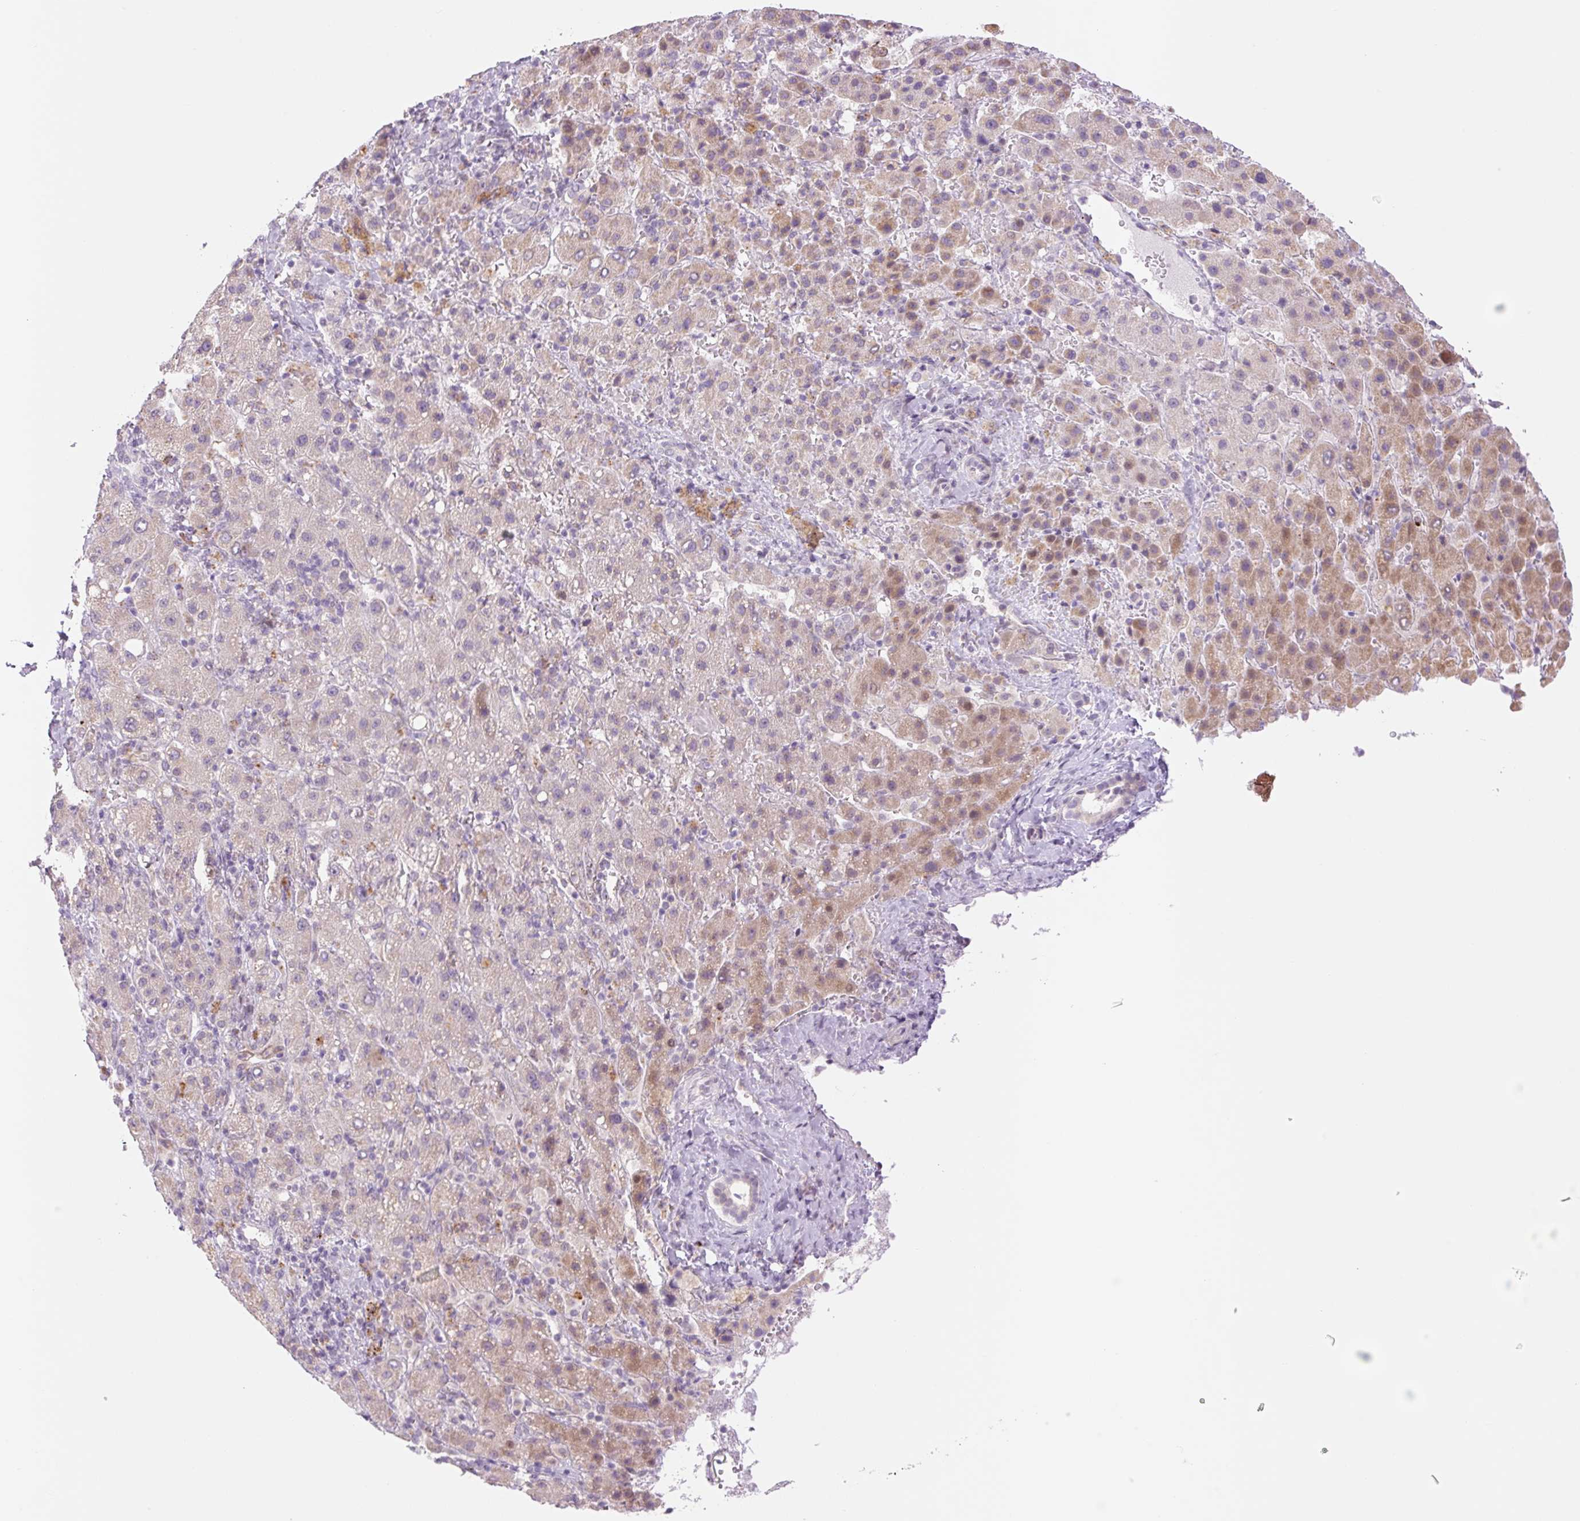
{"staining": {"intensity": "moderate", "quantity": "25%-75%", "location": "cytoplasmic/membranous"}, "tissue": "liver cancer", "cell_type": "Tumor cells", "image_type": "cancer", "snomed": [{"axis": "morphology", "description": "Carcinoma, Hepatocellular, NOS"}, {"axis": "topography", "description": "Liver"}], "caption": "This histopathology image shows immunohistochemistry (IHC) staining of human hepatocellular carcinoma (liver), with medium moderate cytoplasmic/membranous staining in about 25%-75% of tumor cells.", "gene": "SPRYD4", "patient": {"sex": "female", "age": 58}}